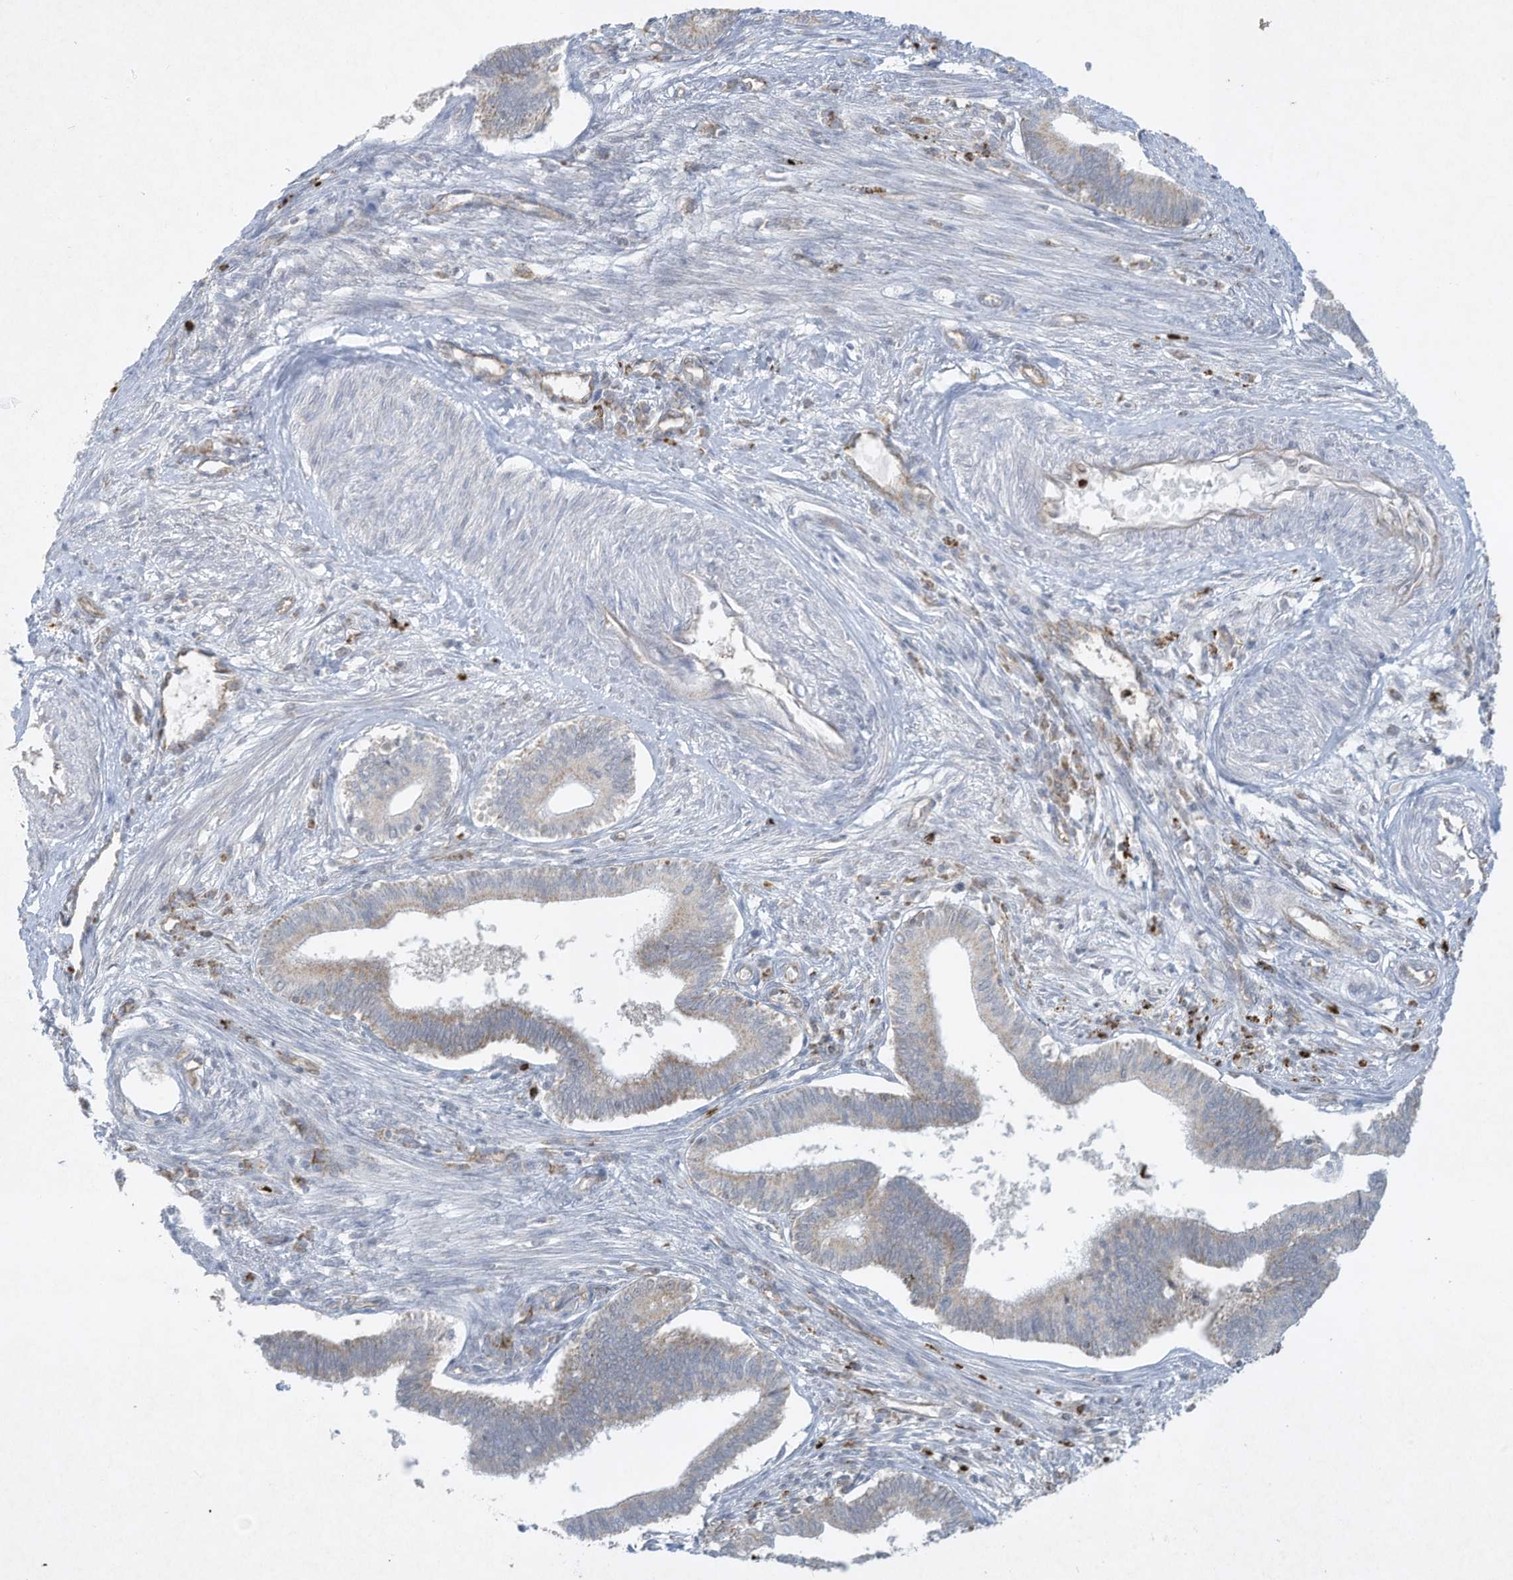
{"staining": {"intensity": "moderate", "quantity": "<25%", "location": "cytoplasmic/membranous"}, "tissue": "cervical cancer", "cell_type": "Tumor cells", "image_type": "cancer", "snomed": [{"axis": "morphology", "description": "Adenocarcinoma, NOS"}, {"axis": "topography", "description": "Cervix"}], "caption": "Moderate cytoplasmic/membranous protein positivity is seen in approximately <25% of tumor cells in cervical cancer.", "gene": "CHRNA4", "patient": {"sex": "female", "age": 36}}